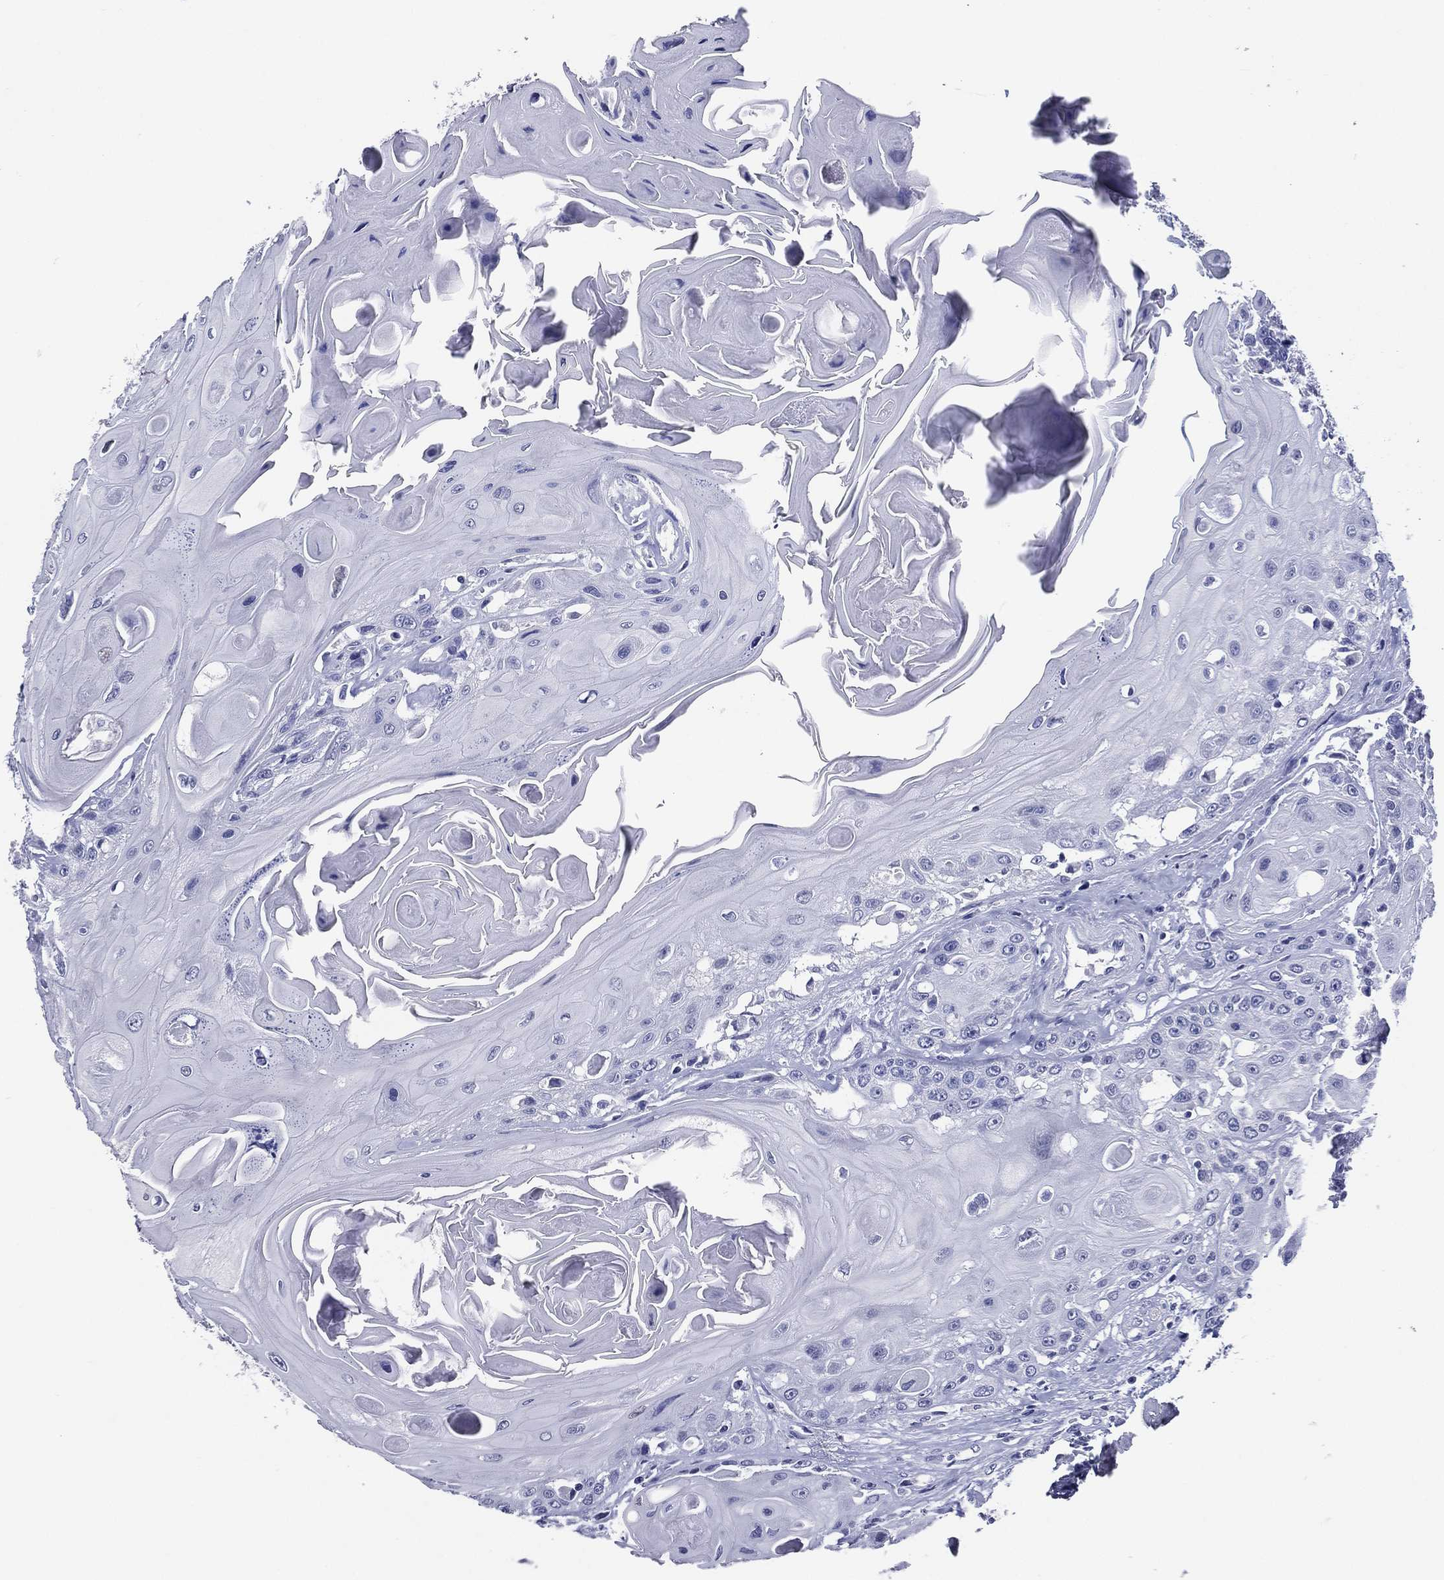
{"staining": {"intensity": "negative", "quantity": "none", "location": "none"}, "tissue": "head and neck cancer", "cell_type": "Tumor cells", "image_type": "cancer", "snomed": [{"axis": "morphology", "description": "Squamous cell carcinoma, NOS"}, {"axis": "topography", "description": "Head-Neck"}], "caption": "DAB immunohistochemical staining of human head and neck squamous cell carcinoma reveals no significant expression in tumor cells. (DAB (3,3'-diaminobenzidine) IHC visualized using brightfield microscopy, high magnification).", "gene": "ACE2", "patient": {"sex": "female", "age": 59}}